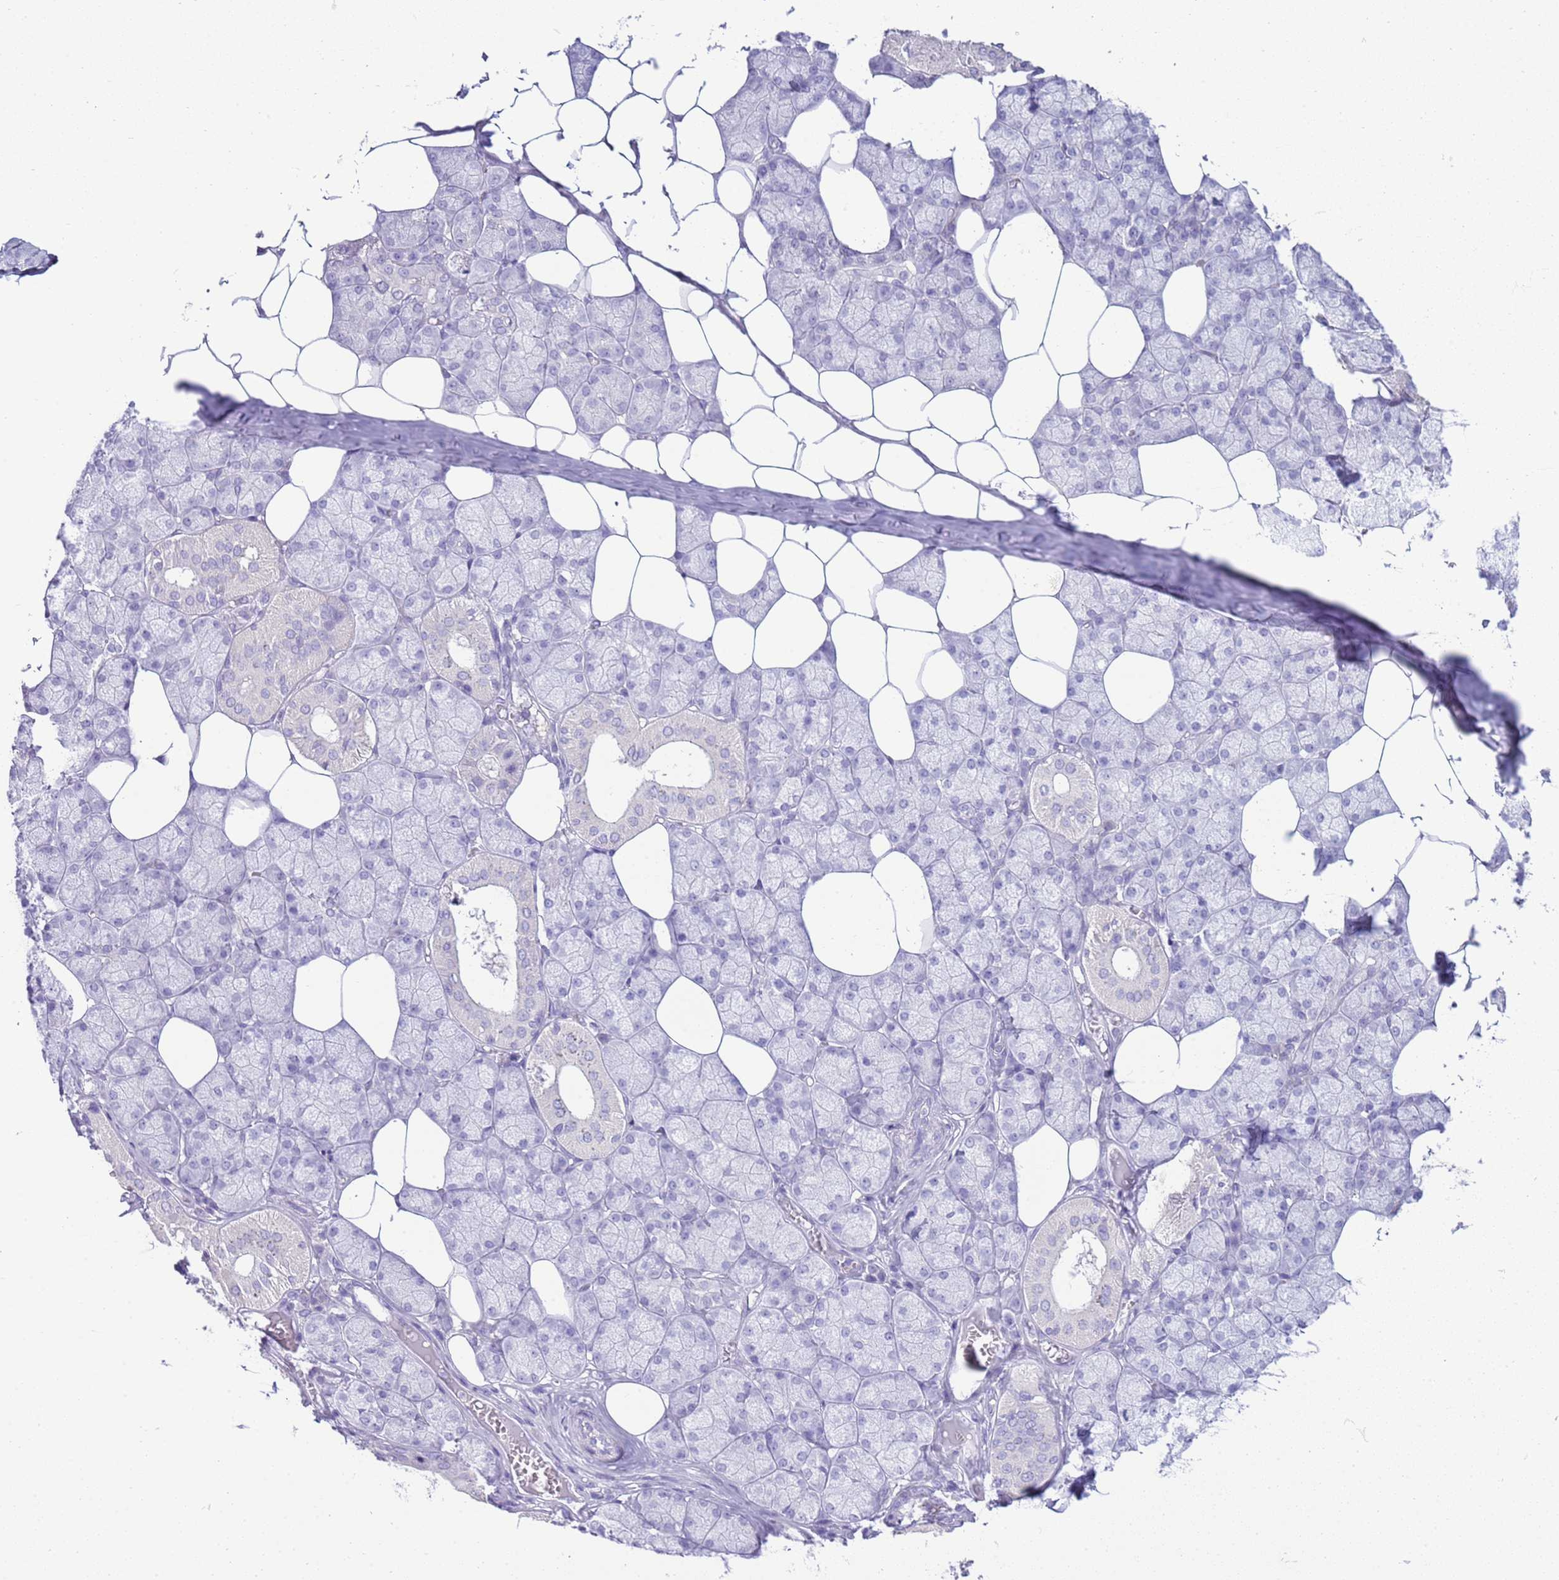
{"staining": {"intensity": "negative", "quantity": "none", "location": "none"}, "tissue": "salivary gland", "cell_type": "Glandular cells", "image_type": "normal", "snomed": [{"axis": "morphology", "description": "Normal tissue, NOS"}, {"axis": "topography", "description": "Salivary gland"}], "caption": "Immunohistochemistry histopathology image of normal salivary gland: human salivary gland stained with DAB (3,3'-diaminobenzidine) reveals no significant protein positivity in glandular cells. Brightfield microscopy of IHC stained with DAB (3,3'-diaminobenzidine) (brown) and hematoxylin (blue), captured at high magnification.", "gene": "IL2RG", "patient": {"sex": "male", "age": 62}}